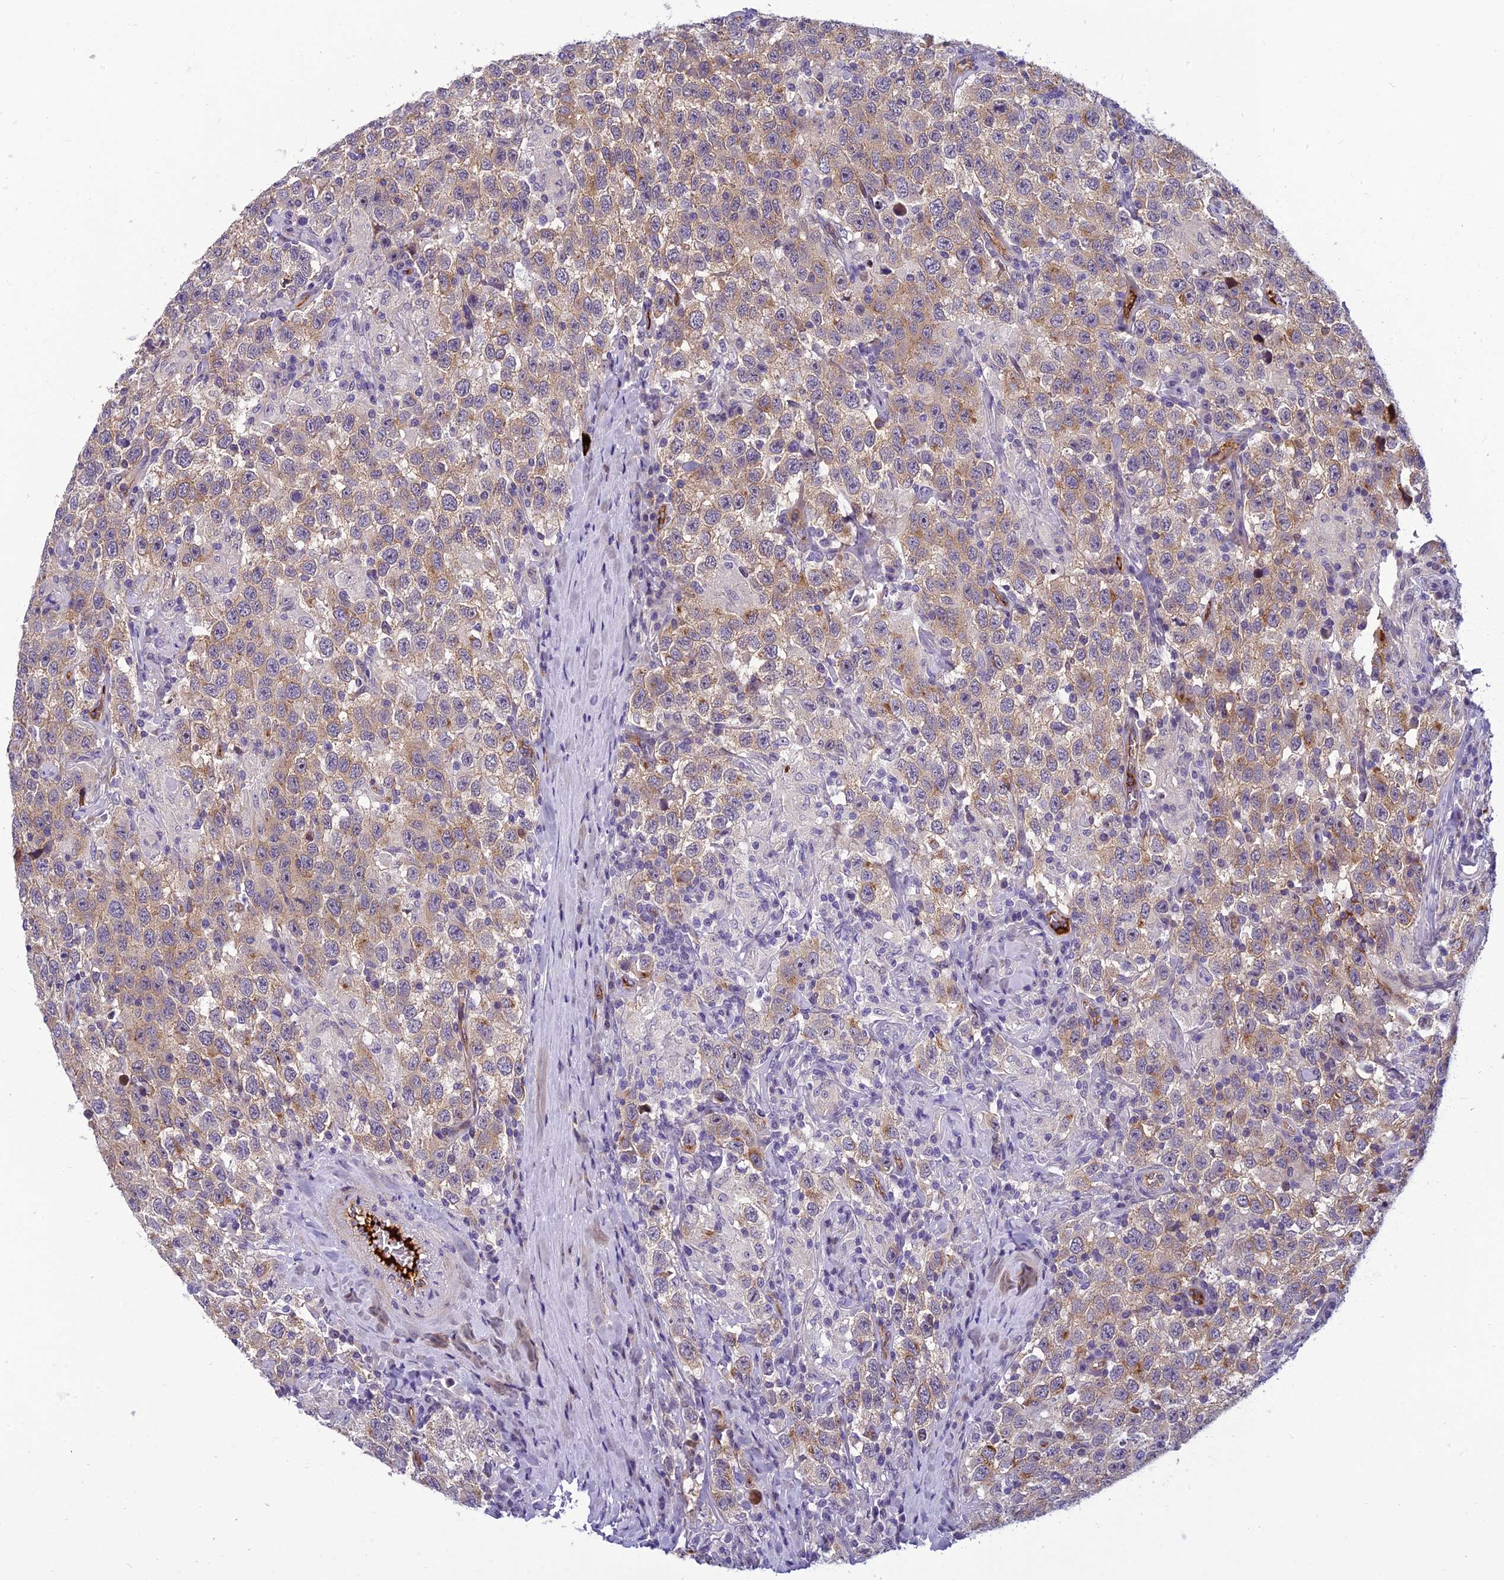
{"staining": {"intensity": "moderate", "quantity": "25%-75%", "location": "cytoplasmic/membranous"}, "tissue": "testis cancer", "cell_type": "Tumor cells", "image_type": "cancer", "snomed": [{"axis": "morphology", "description": "Seminoma, NOS"}, {"axis": "topography", "description": "Testis"}], "caption": "This image exhibits IHC staining of testis cancer (seminoma), with medium moderate cytoplasmic/membranous expression in about 25%-75% of tumor cells.", "gene": "CLEC11A", "patient": {"sex": "male", "age": 41}}